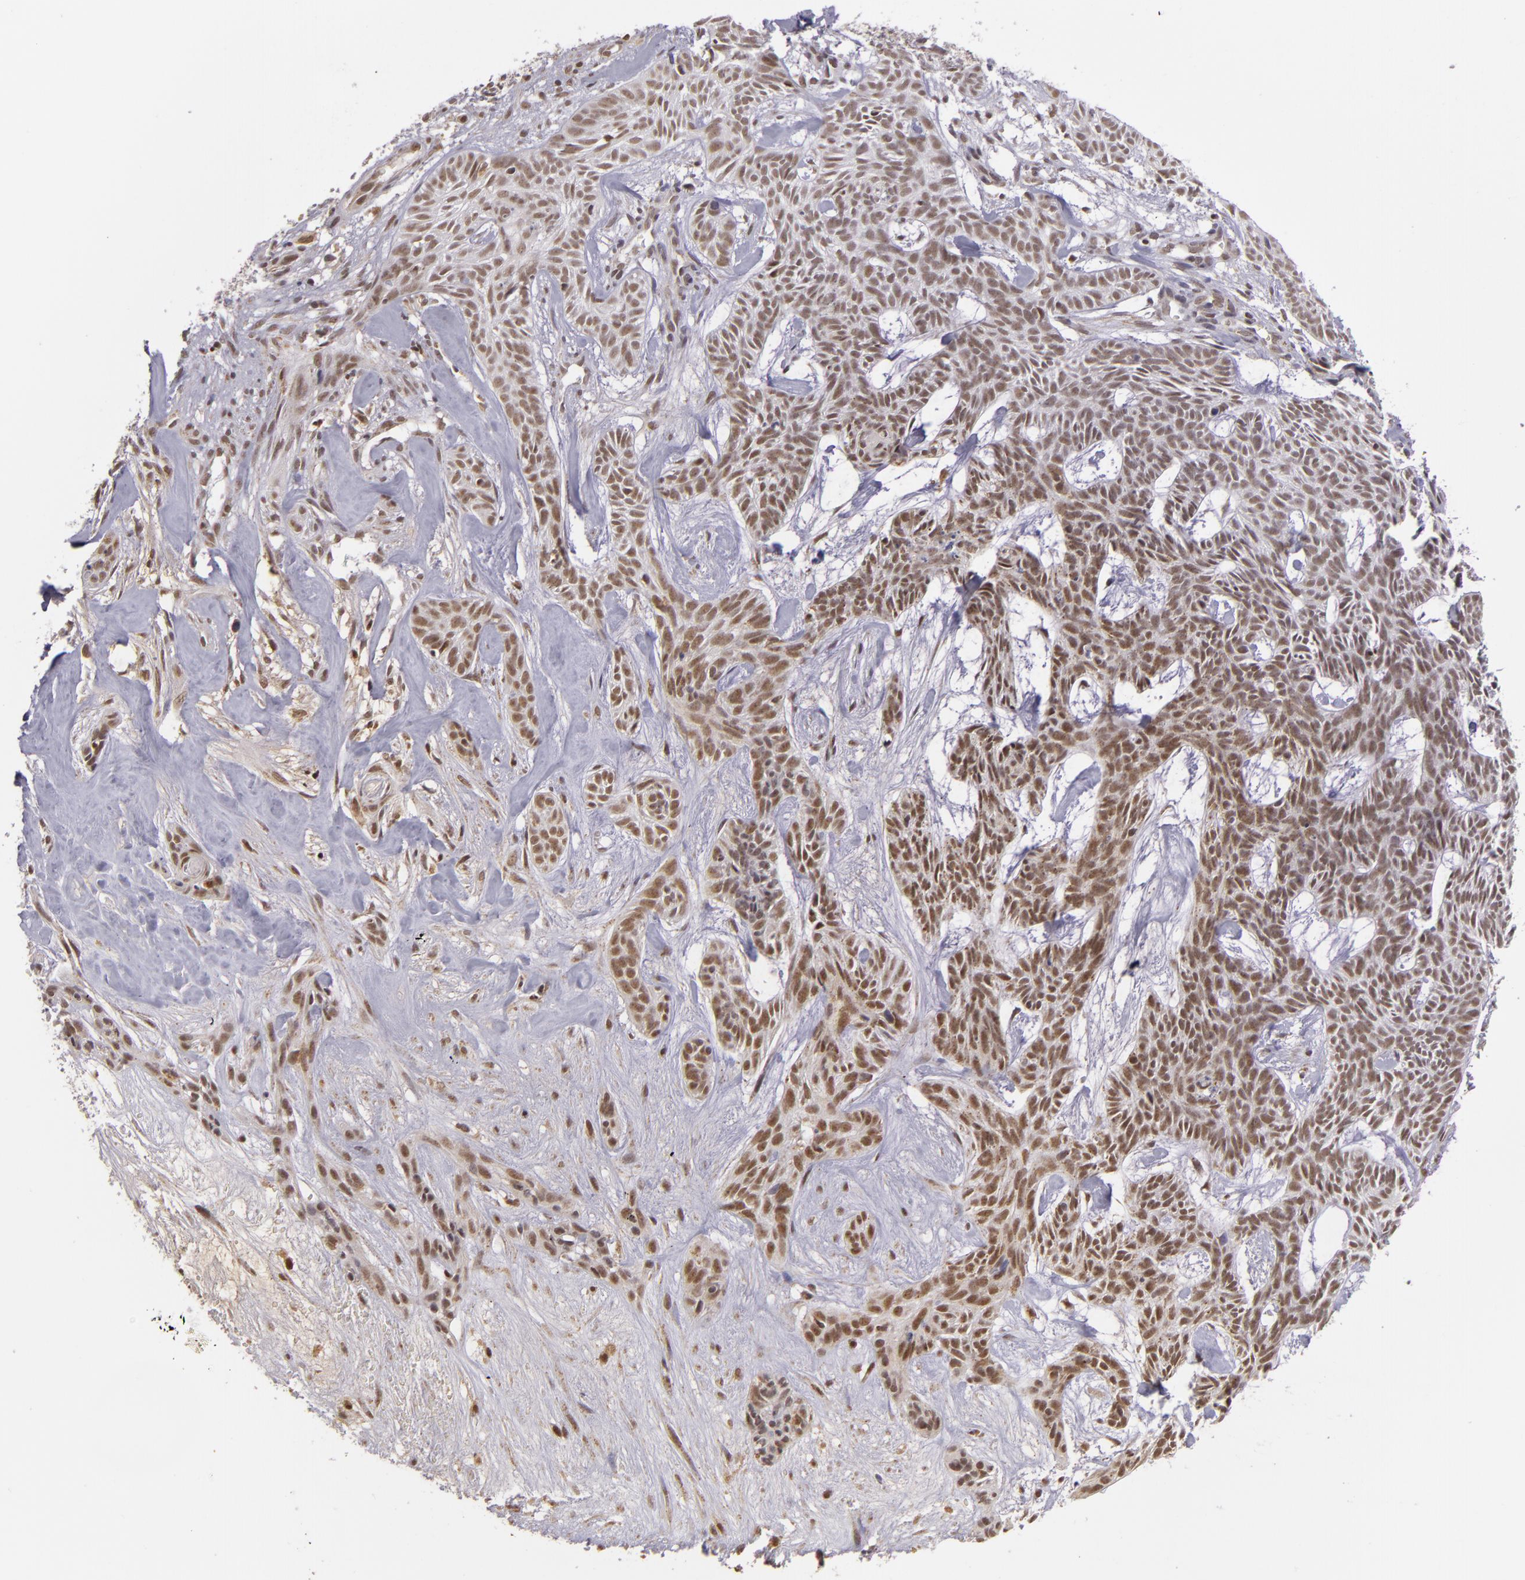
{"staining": {"intensity": "moderate", "quantity": ">75%", "location": "nuclear"}, "tissue": "skin cancer", "cell_type": "Tumor cells", "image_type": "cancer", "snomed": [{"axis": "morphology", "description": "Basal cell carcinoma"}, {"axis": "topography", "description": "Skin"}], "caption": "An immunohistochemistry (IHC) image of tumor tissue is shown. Protein staining in brown highlights moderate nuclear positivity in skin cancer (basal cell carcinoma) within tumor cells.", "gene": "MXD1", "patient": {"sex": "male", "age": 75}}